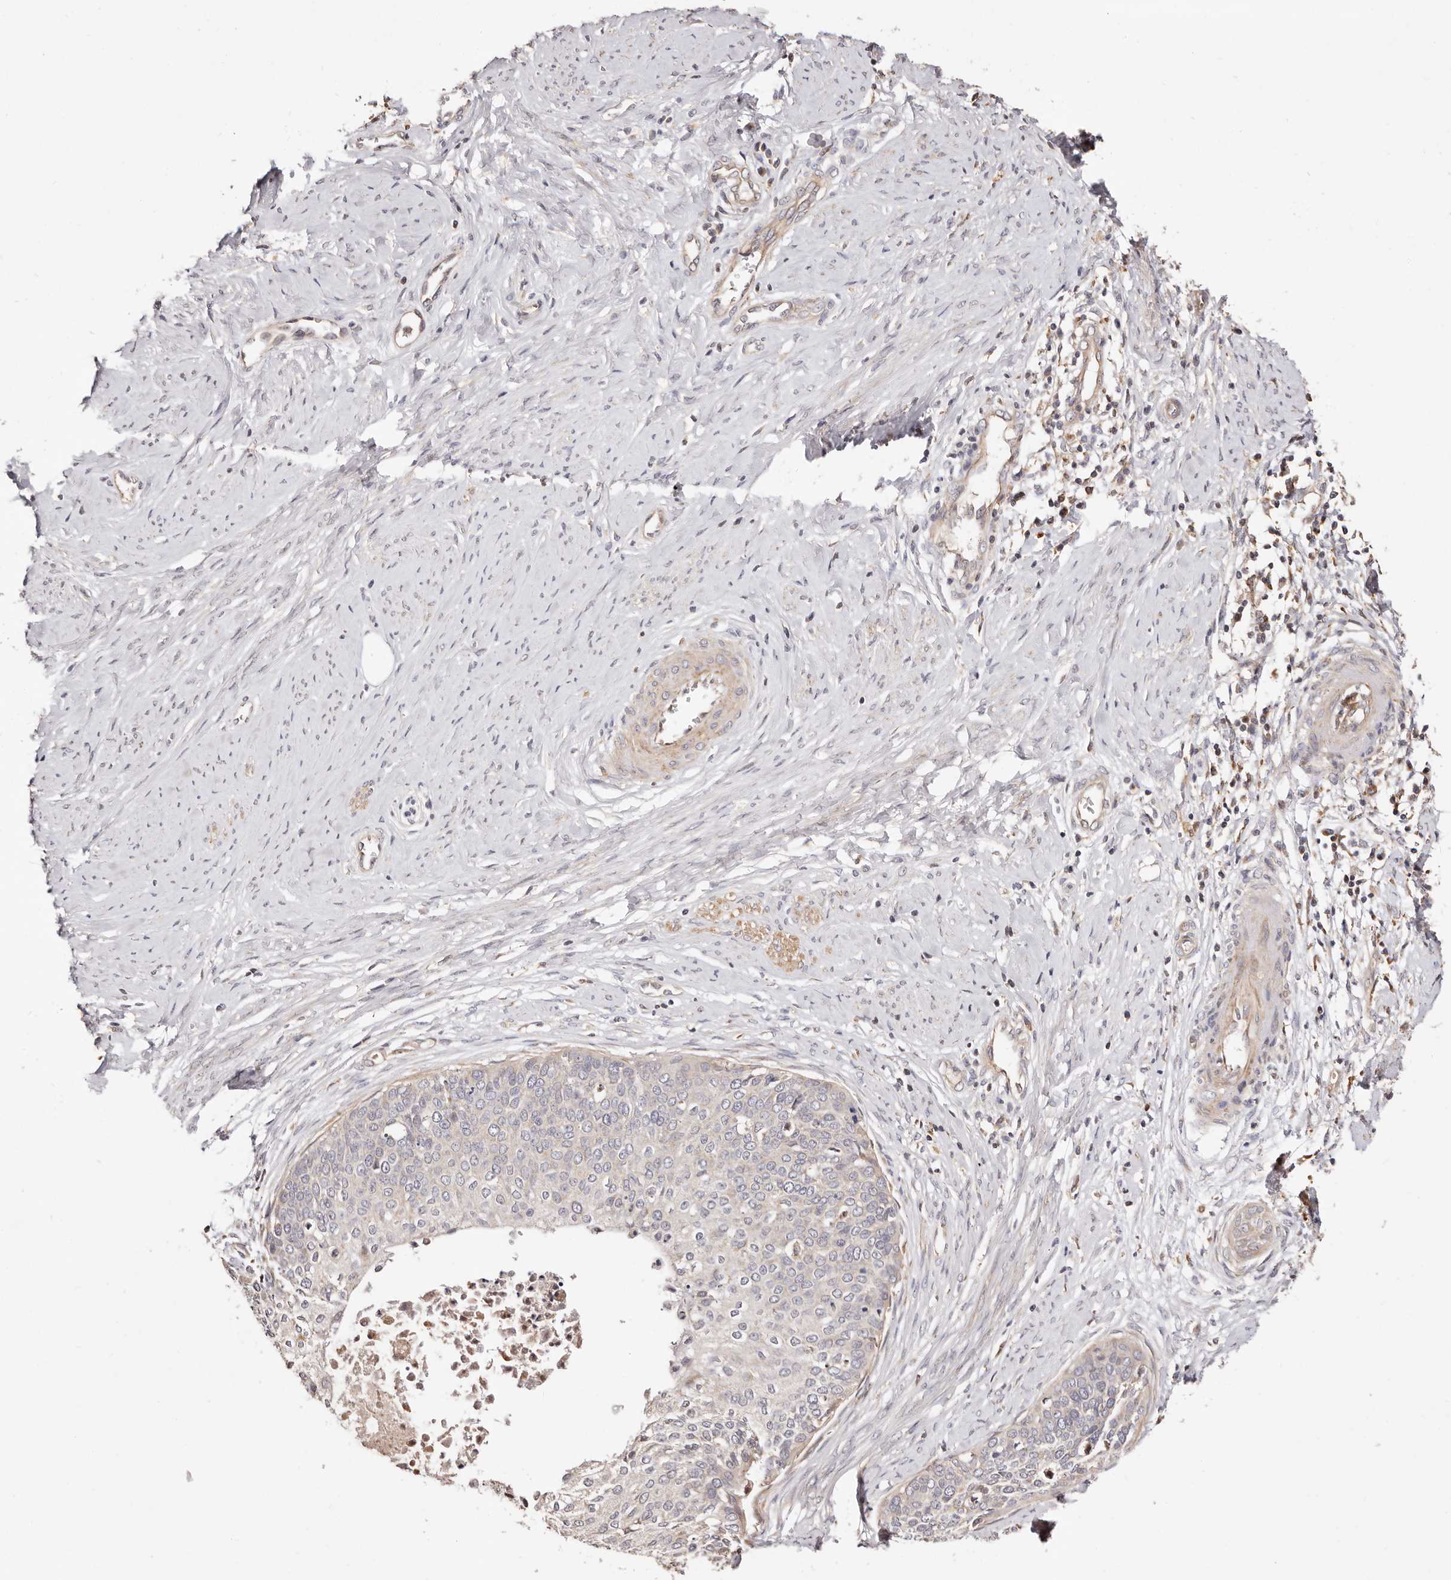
{"staining": {"intensity": "weak", "quantity": "<25%", "location": "cytoplasmic/membranous"}, "tissue": "cervical cancer", "cell_type": "Tumor cells", "image_type": "cancer", "snomed": [{"axis": "morphology", "description": "Squamous cell carcinoma, NOS"}, {"axis": "topography", "description": "Cervix"}], "caption": "Tumor cells show no significant positivity in cervical cancer.", "gene": "MAPK1", "patient": {"sex": "female", "age": 37}}